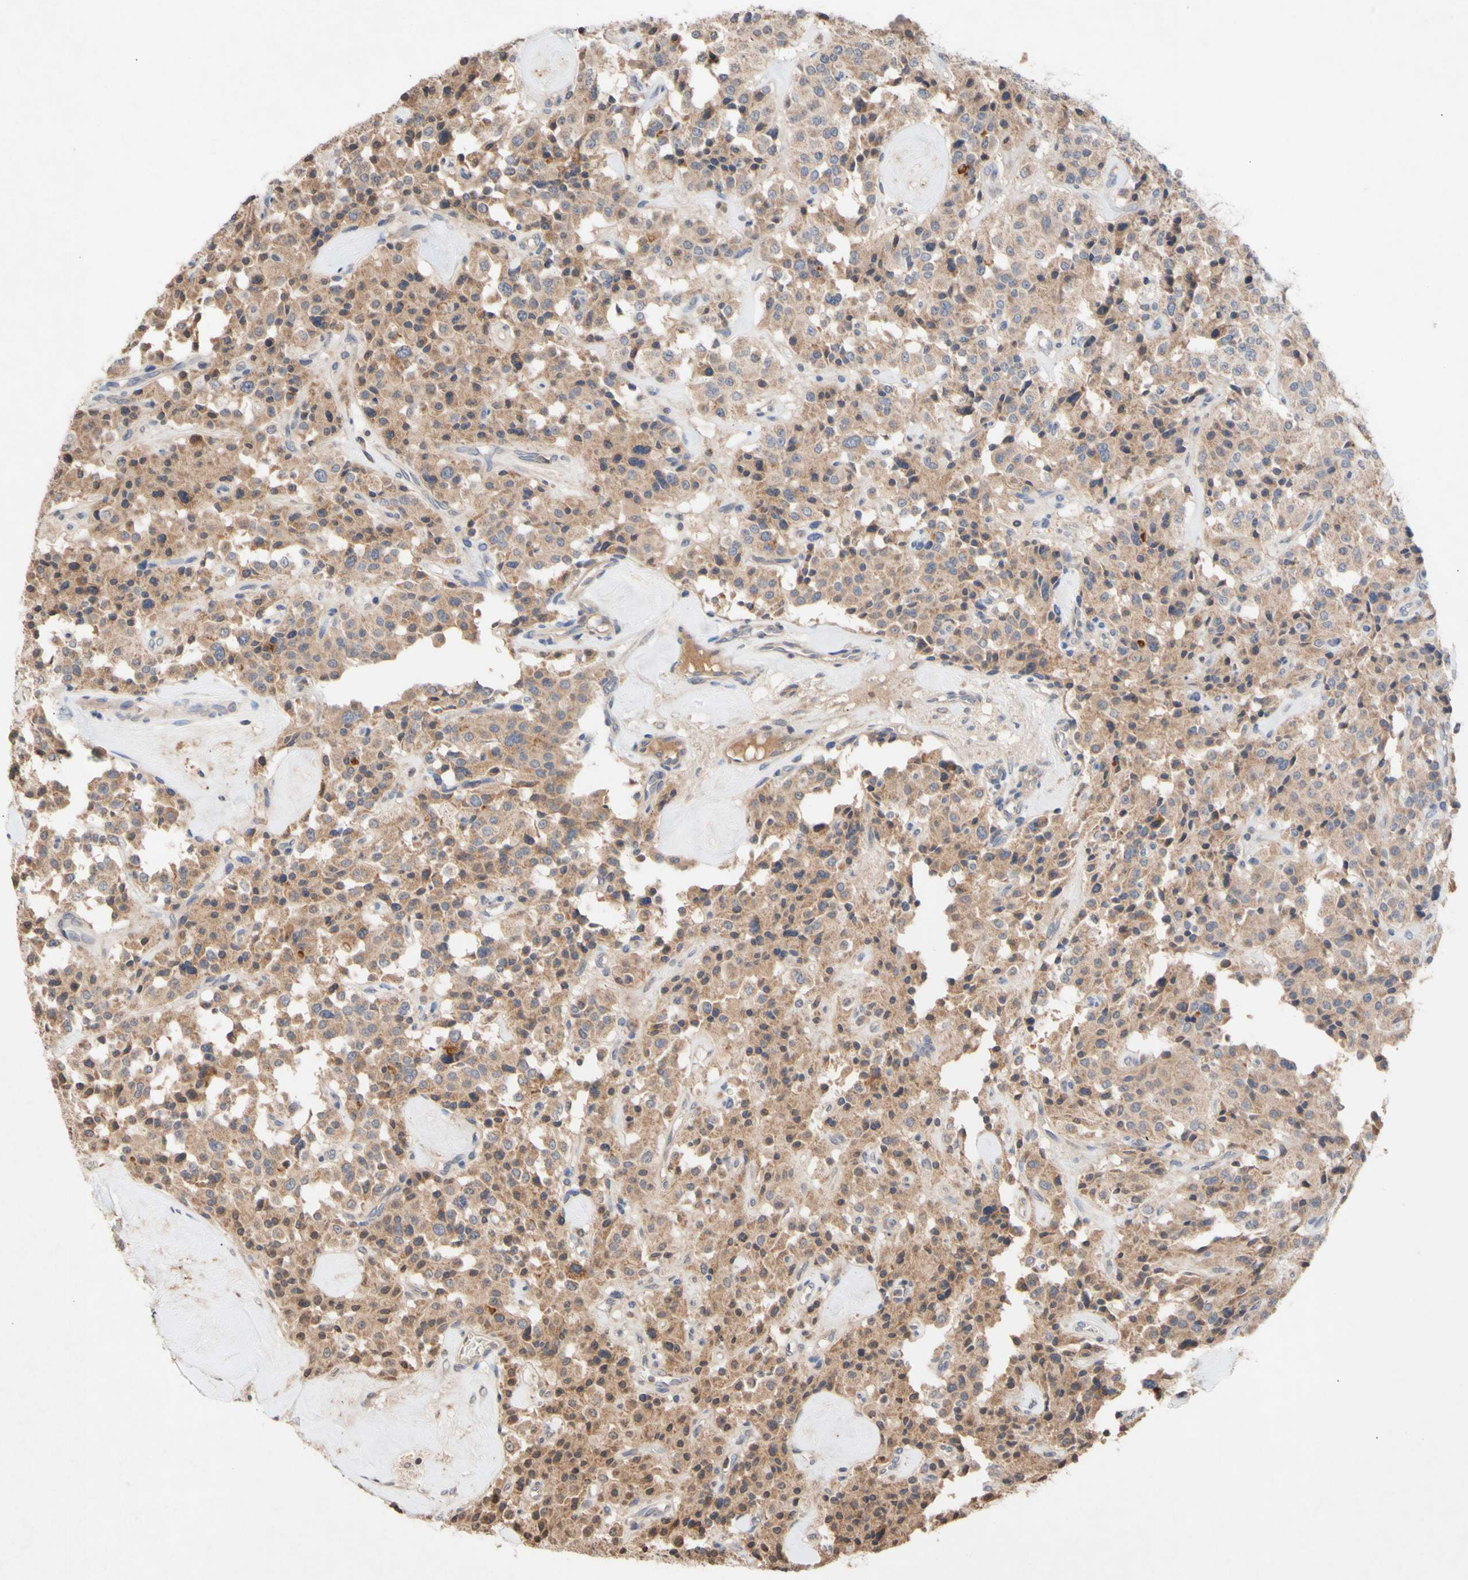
{"staining": {"intensity": "moderate", "quantity": ">75%", "location": "cytoplasmic/membranous"}, "tissue": "carcinoid", "cell_type": "Tumor cells", "image_type": "cancer", "snomed": [{"axis": "morphology", "description": "Carcinoid, malignant, NOS"}, {"axis": "topography", "description": "Lung"}], "caption": "Immunohistochemistry (DAB (3,3'-diaminobenzidine)) staining of human carcinoid shows moderate cytoplasmic/membranous protein staining in approximately >75% of tumor cells. The staining is performed using DAB (3,3'-diaminobenzidine) brown chromogen to label protein expression. The nuclei are counter-stained blue using hematoxylin.", "gene": "NECTIN3", "patient": {"sex": "male", "age": 30}}